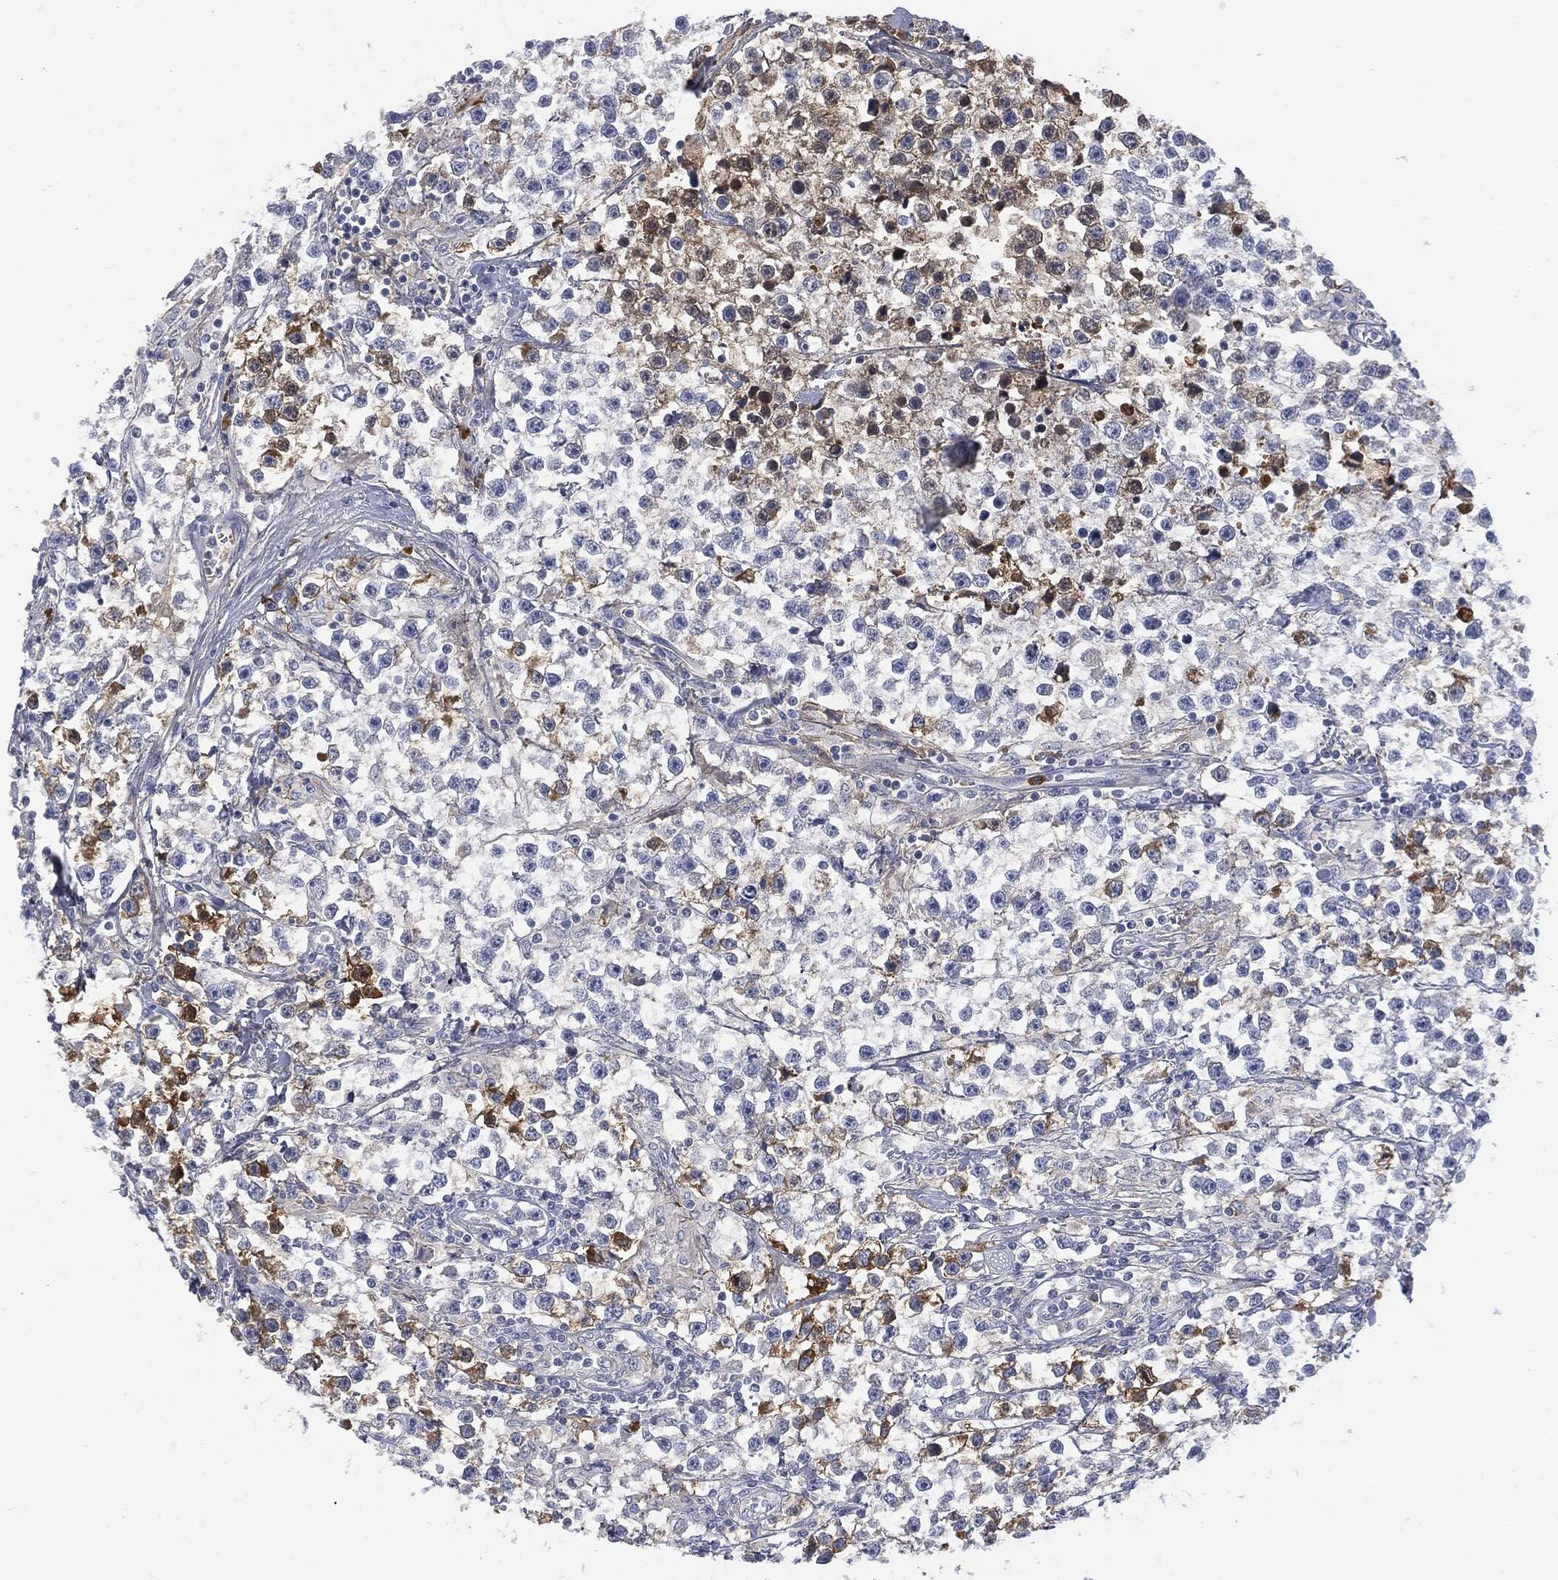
{"staining": {"intensity": "negative", "quantity": "none", "location": "none"}, "tissue": "testis cancer", "cell_type": "Tumor cells", "image_type": "cancer", "snomed": [{"axis": "morphology", "description": "Seminoma, NOS"}, {"axis": "topography", "description": "Testis"}], "caption": "Tumor cells are negative for protein expression in human testis cancer.", "gene": "BTK", "patient": {"sex": "male", "age": 59}}